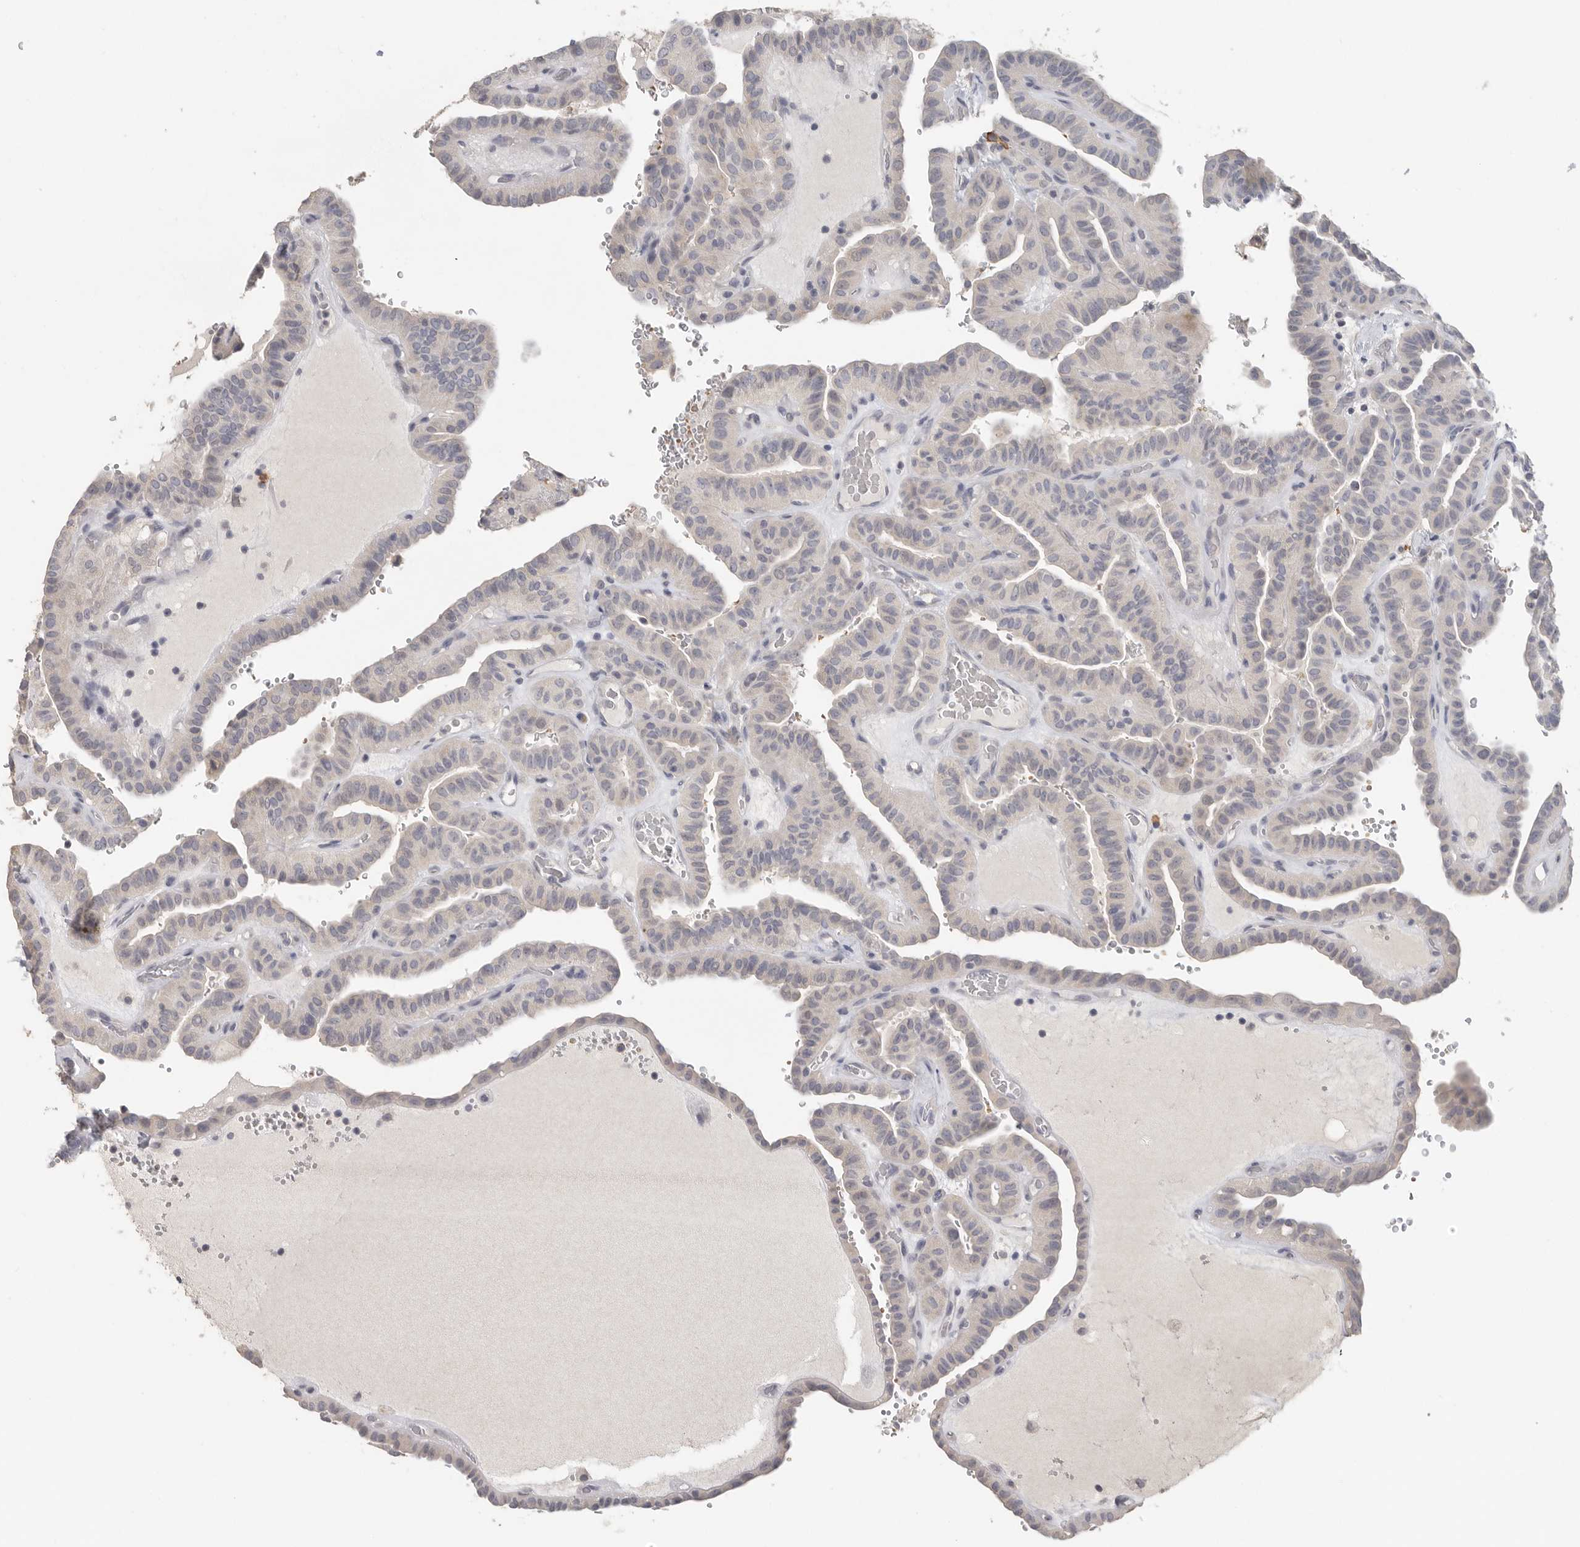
{"staining": {"intensity": "negative", "quantity": "none", "location": "none"}, "tissue": "thyroid cancer", "cell_type": "Tumor cells", "image_type": "cancer", "snomed": [{"axis": "morphology", "description": "Papillary adenocarcinoma, NOS"}, {"axis": "topography", "description": "Thyroid gland"}], "caption": "High power microscopy photomicrograph of an immunohistochemistry micrograph of thyroid cancer, revealing no significant positivity in tumor cells.", "gene": "DNAJC11", "patient": {"sex": "male", "age": 77}}